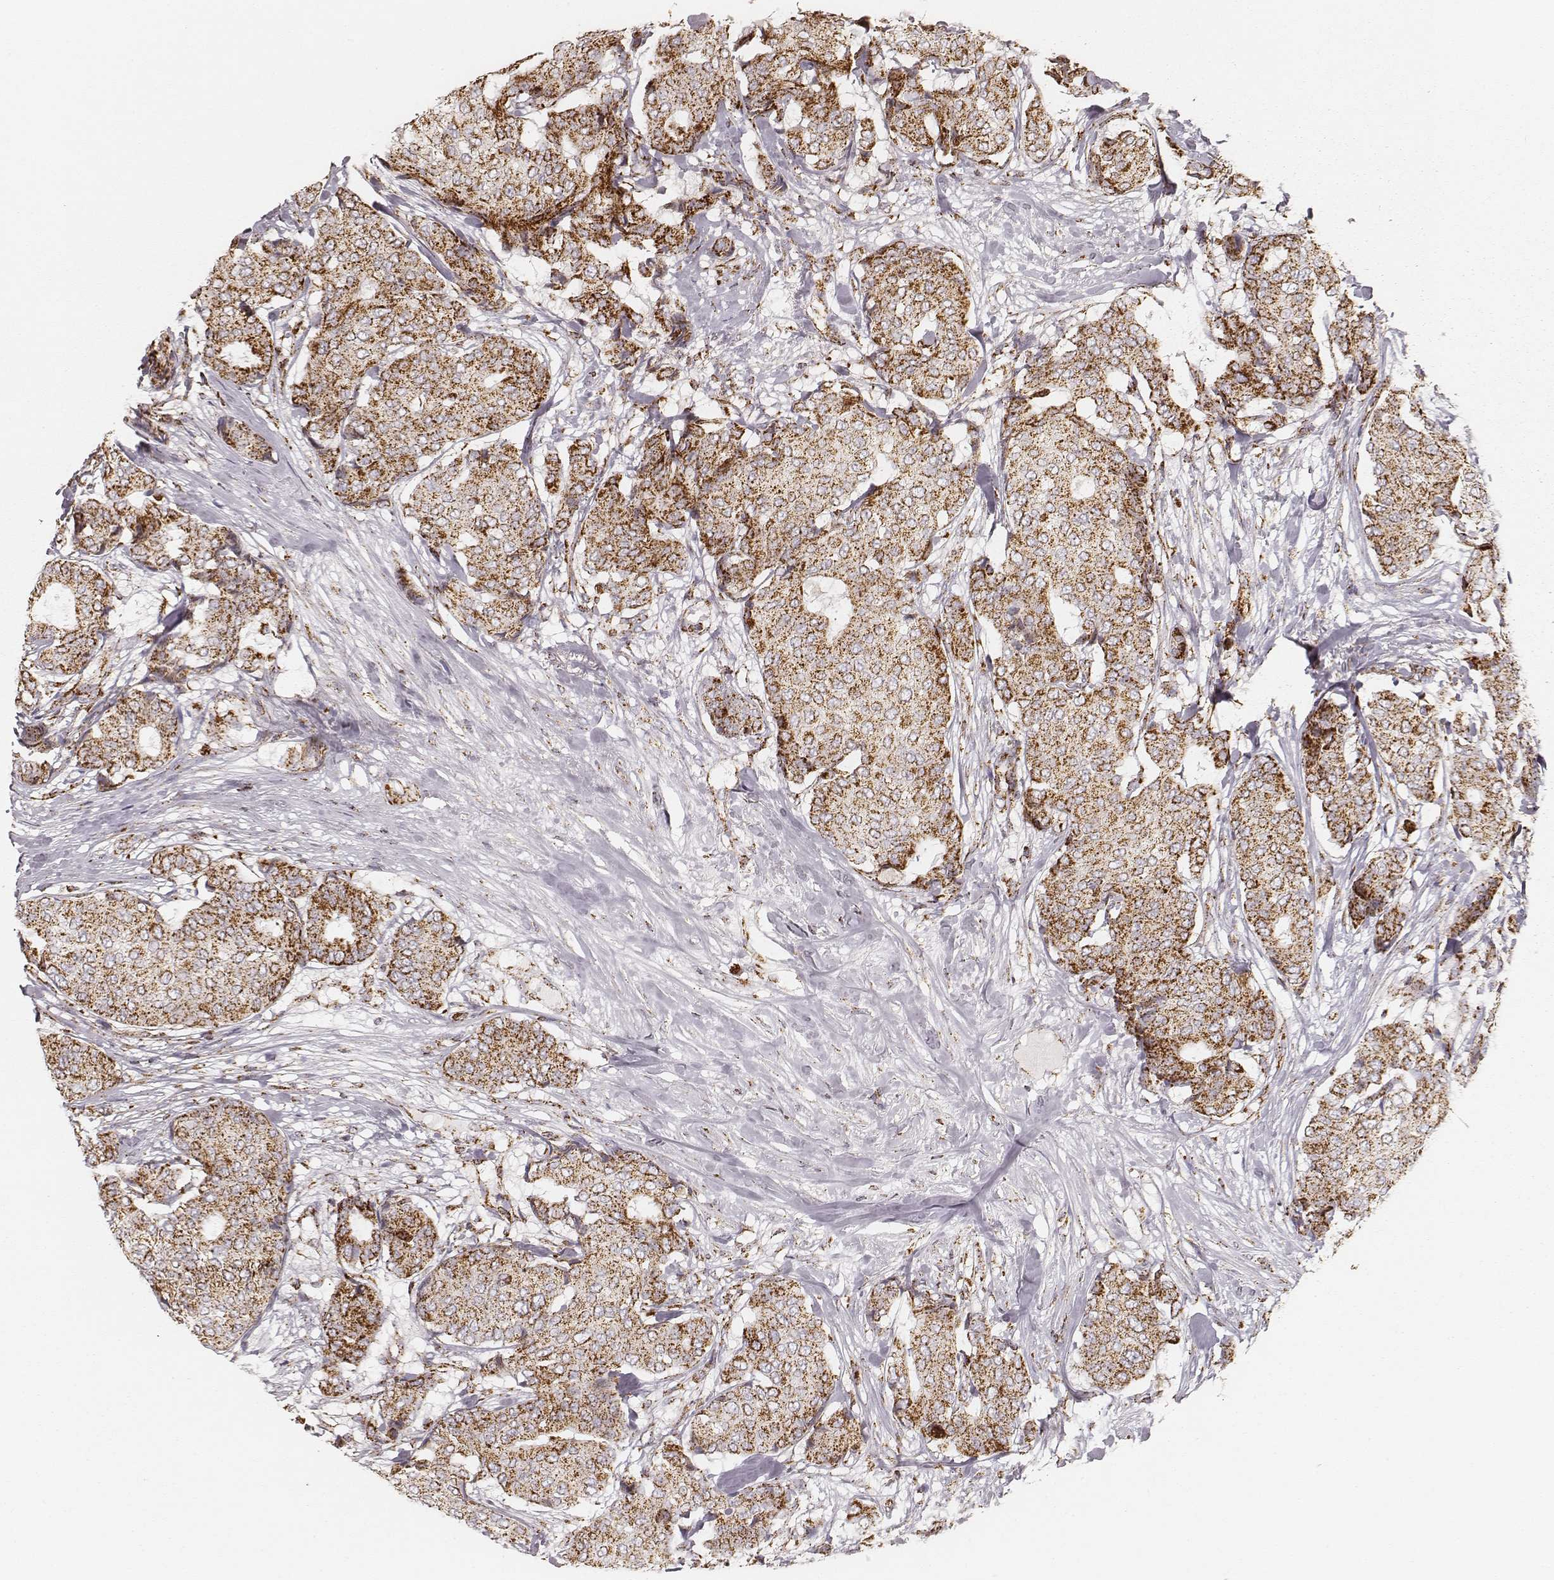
{"staining": {"intensity": "moderate", "quantity": ">75%", "location": "cytoplasmic/membranous"}, "tissue": "breast cancer", "cell_type": "Tumor cells", "image_type": "cancer", "snomed": [{"axis": "morphology", "description": "Duct carcinoma"}, {"axis": "topography", "description": "Breast"}], "caption": "Approximately >75% of tumor cells in breast cancer exhibit moderate cytoplasmic/membranous protein expression as visualized by brown immunohistochemical staining.", "gene": "CS", "patient": {"sex": "female", "age": 75}}